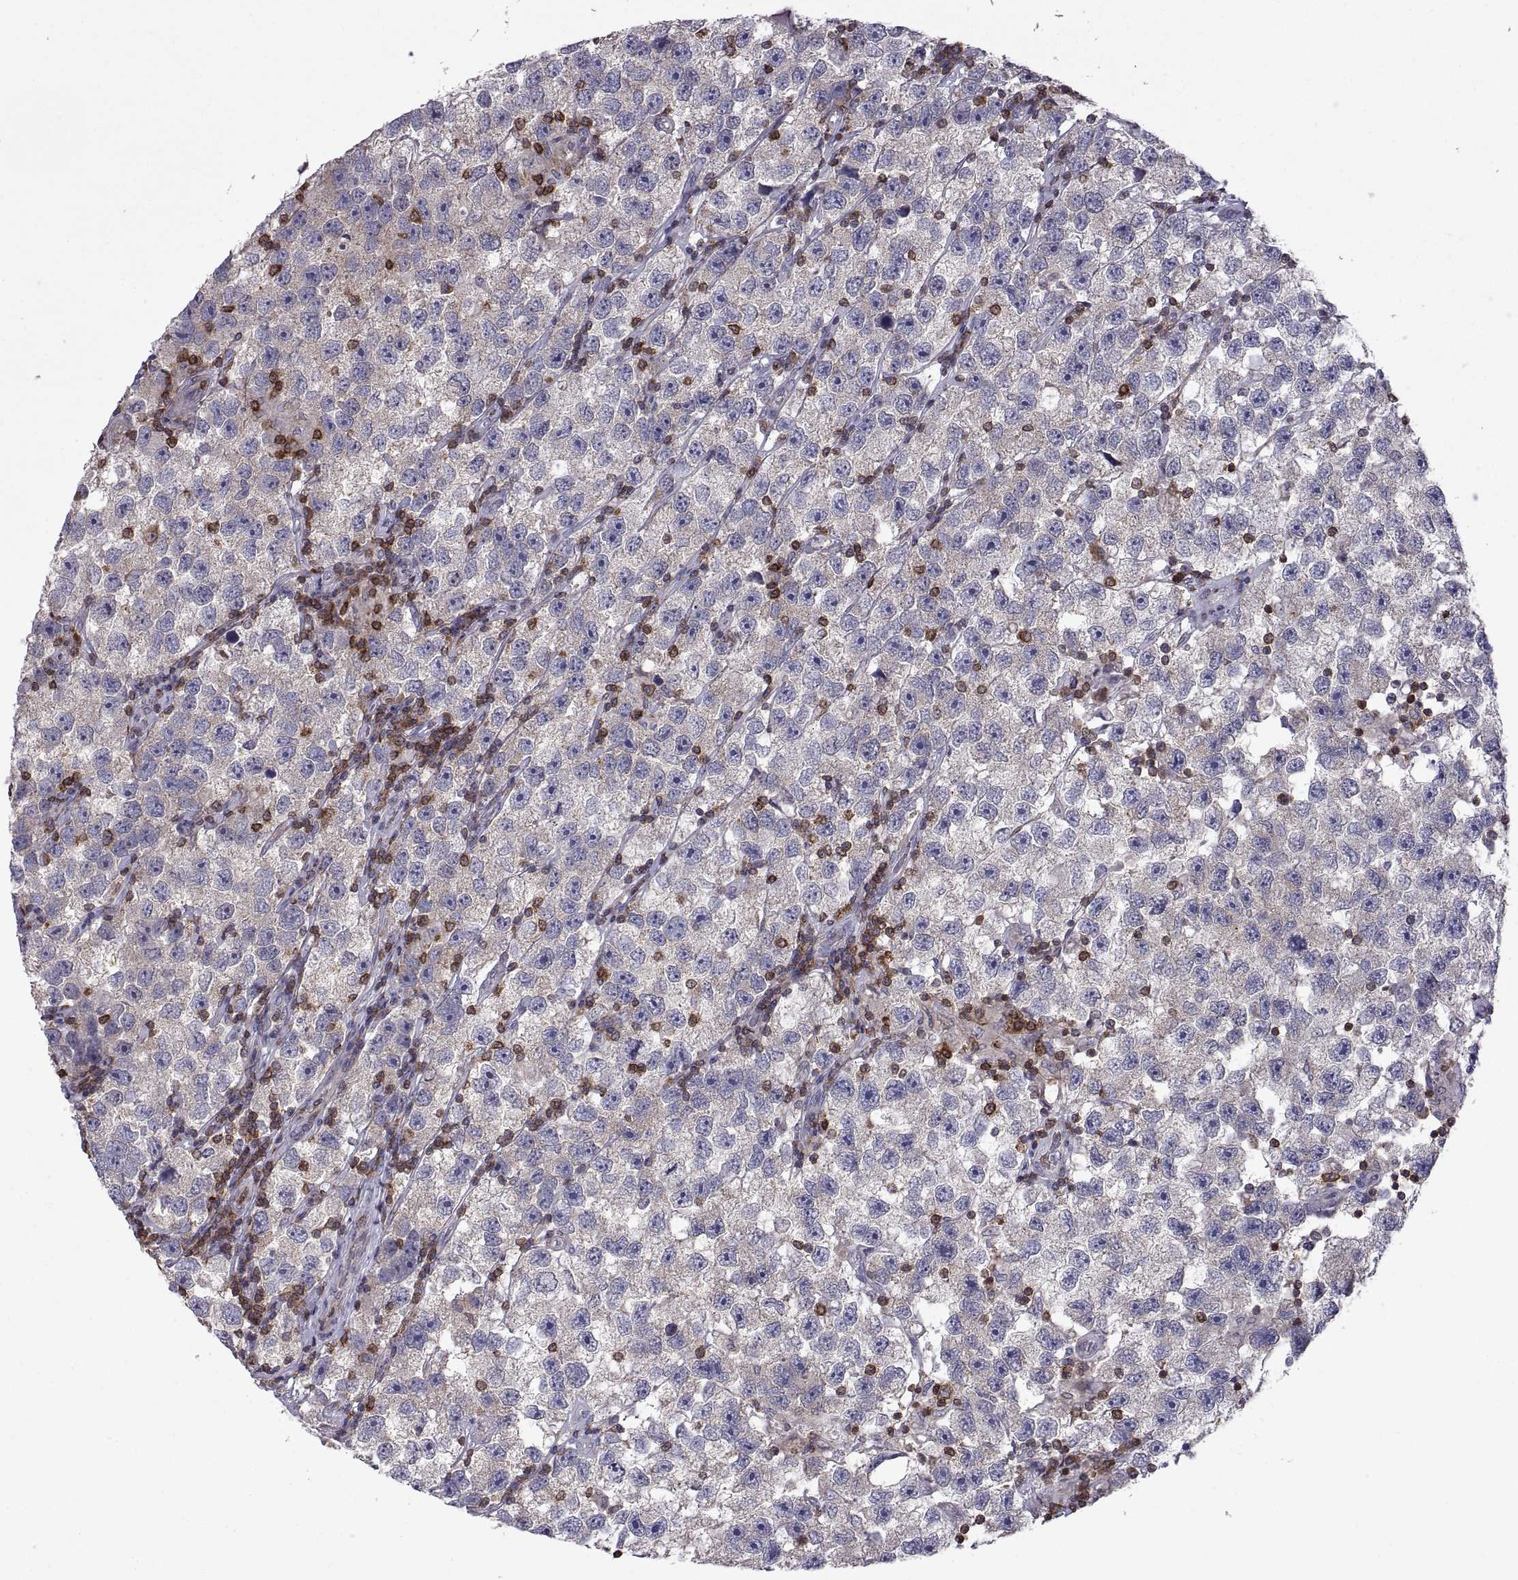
{"staining": {"intensity": "negative", "quantity": "none", "location": "none"}, "tissue": "testis cancer", "cell_type": "Tumor cells", "image_type": "cancer", "snomed": [{"axis": "morphology", "description": "Seminoma, NOS"}, {"axis": "topography", "description": "Testis"}], "caption": "Immunohistochemistry of human testis cancer exhibits no staining in tumor cells.", "gene": "EZR", "patient": {"sex": "male", "age": 26}}